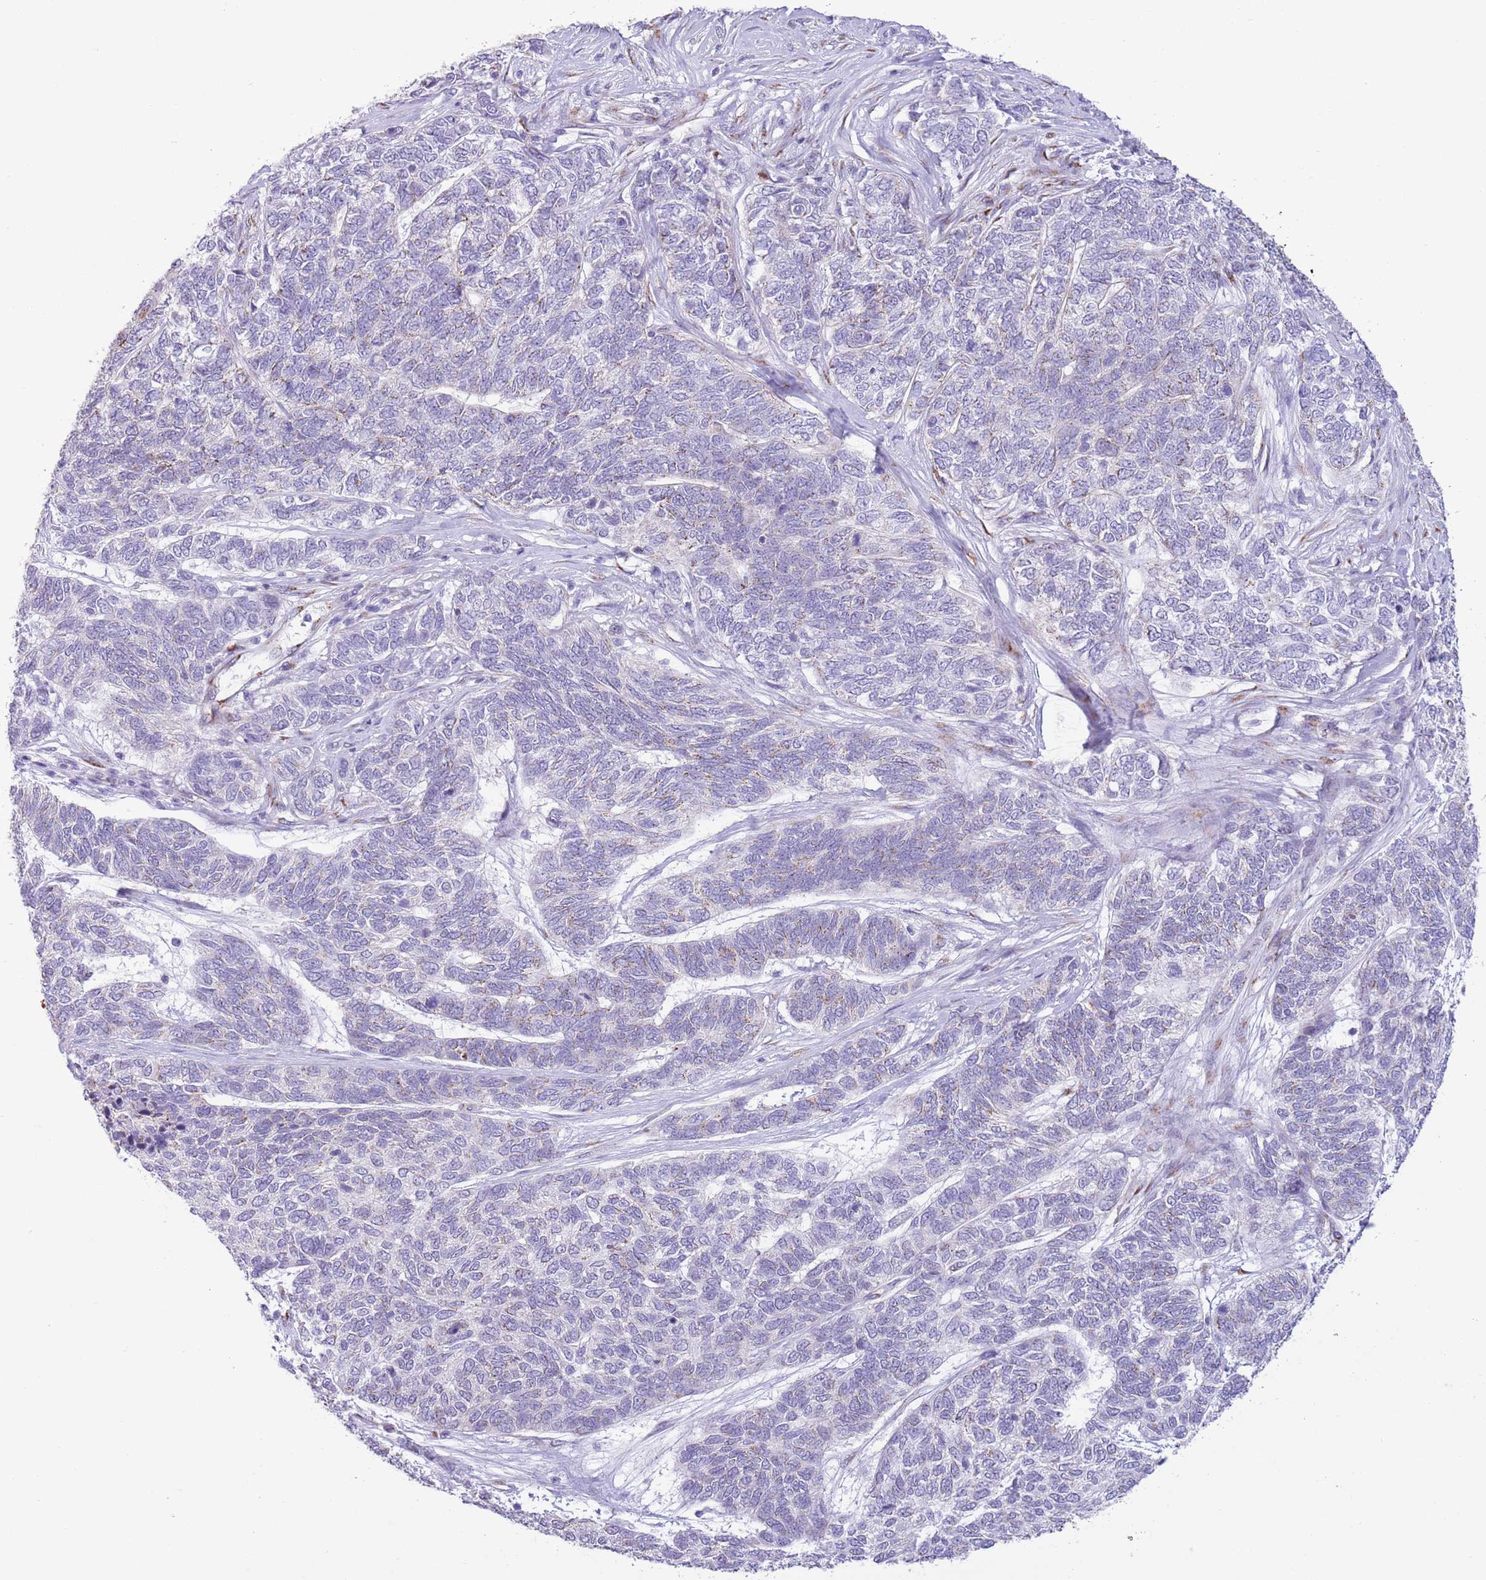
{"staining": {"intensity": "negative", "quantity": "none", "location": "none"}, "tissue": "skin cancer", "cell_type": "Tumor cells", "image_type": "cancer", "snomed": [{"axis": "morphology", "description": "Basal cell carcinoma"}, {"axis": "topography", "description": "Skin"}], "caption": "Micrograph shows no significant protein staining in tumor cells of skin cancer.", "gene": "C20orf96", "patient": {"sex": "female", "age": 65}}